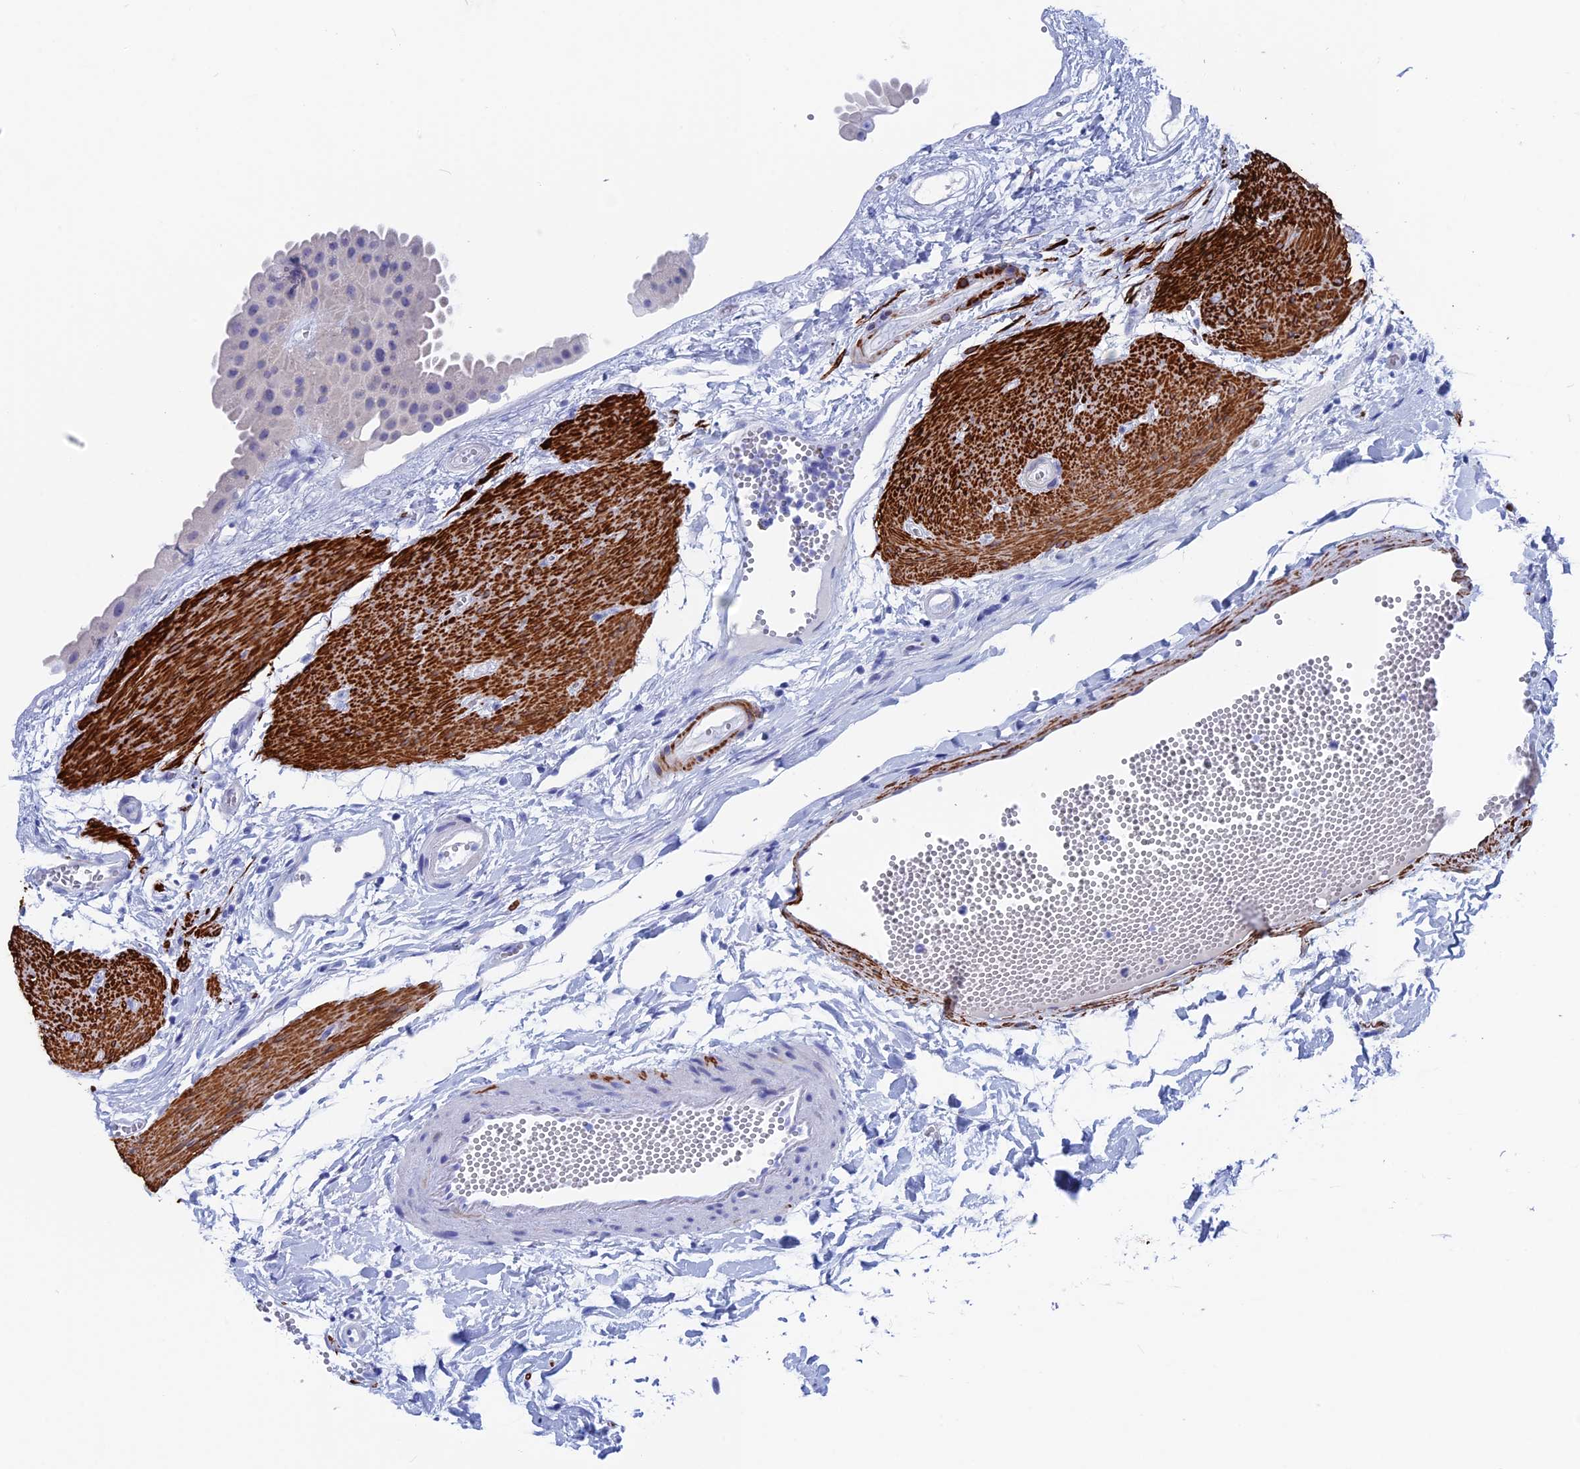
{"staining": {"intensity": "negative", "quantity": "none", "location": "none"}, "tissue": "gallbladder", "cell_type": "Glandular cells", "image_type": "normal", "snomed": [{"axis": "morphology", "description": "Normal tissue, NOS"}, {"axis": "topography", "description": "Gallbladder"}], "caption": "An immunohistochemistry (IHC) micrograph of benign gallbladder is shown. There is no staining in glandular cells of gallbladder. (Immunohistochemistry (ihc), brightfield microscopy, high magnification).", "gene": "WDR83", "patient": {"sex": "female", "age": 64}}